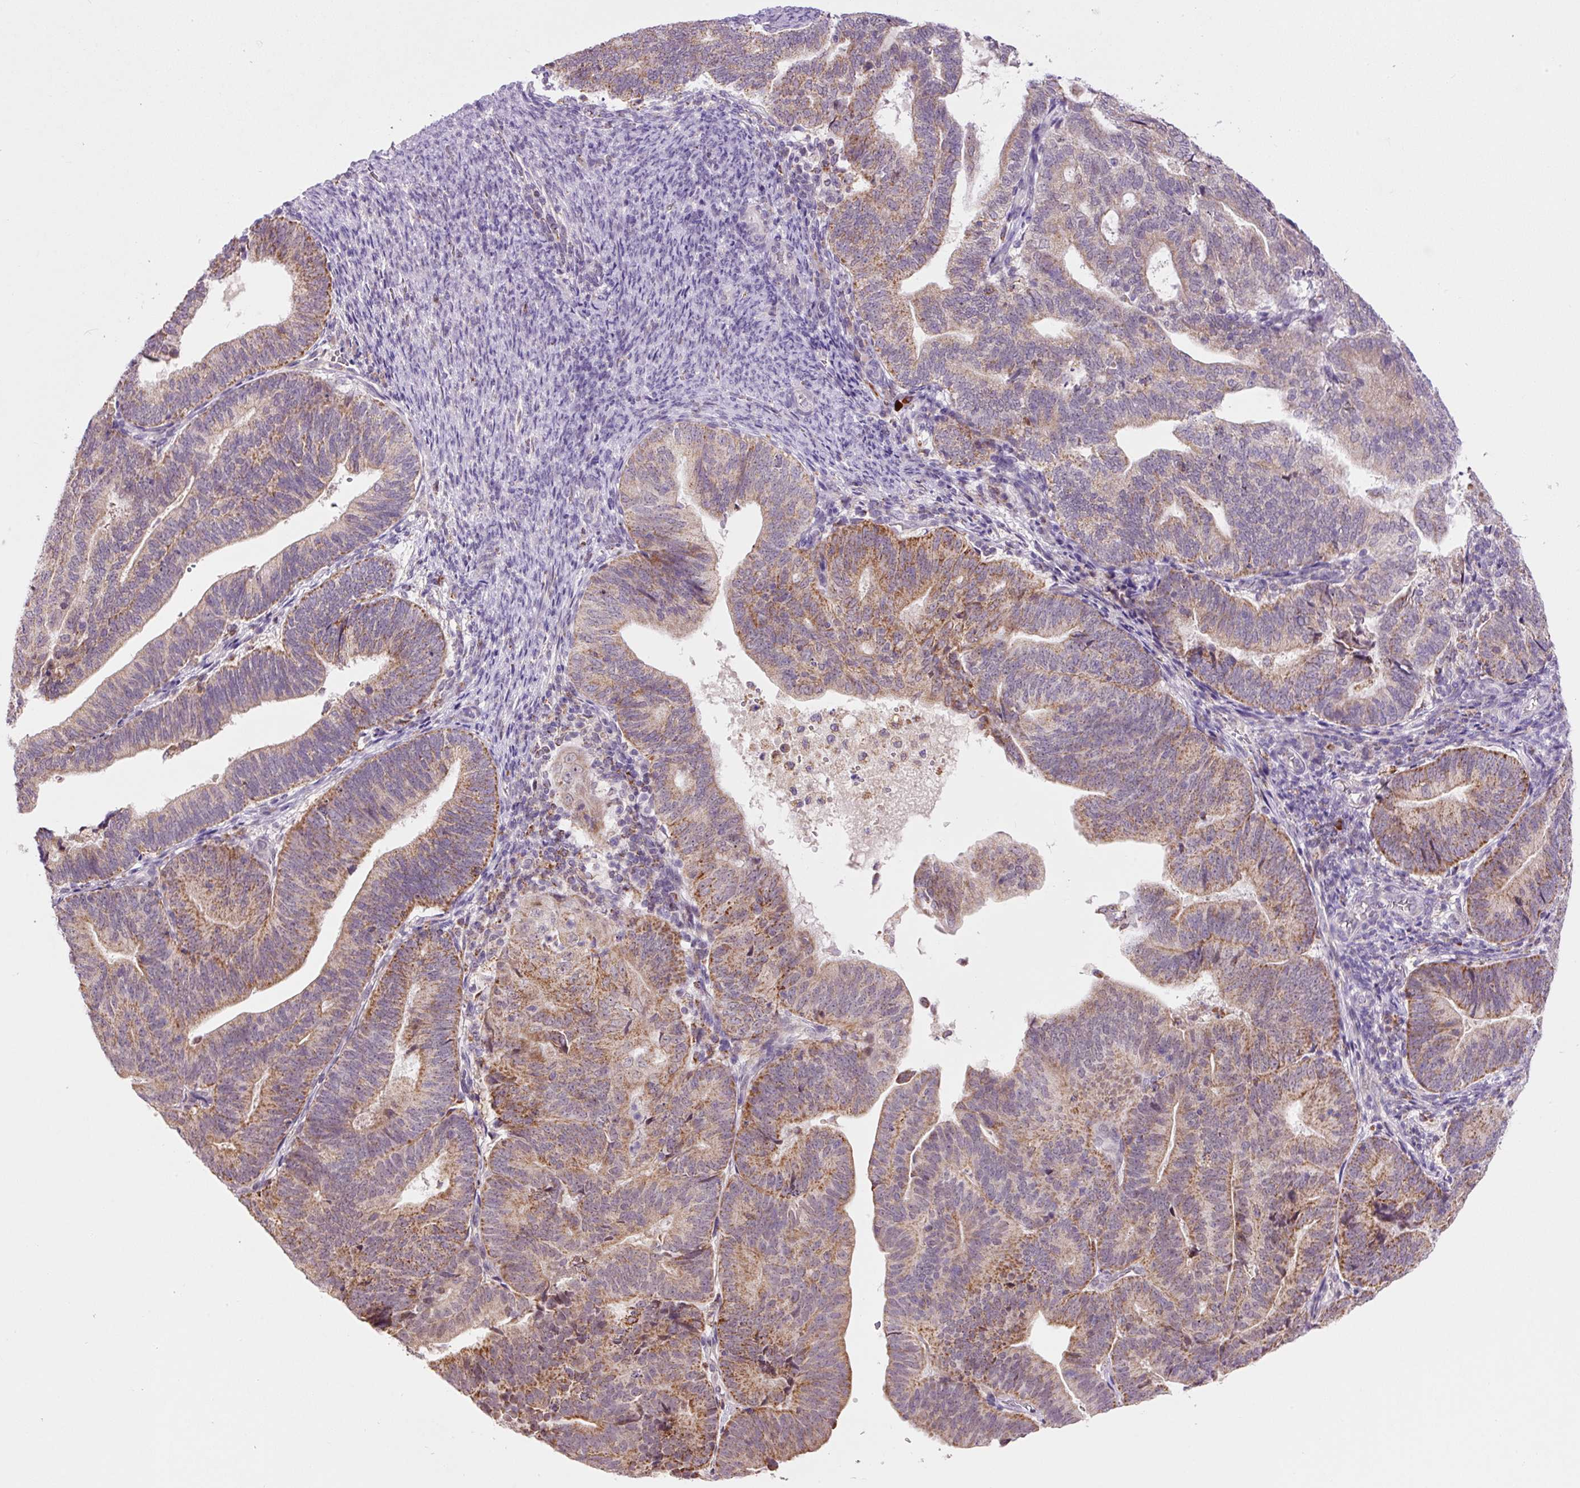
{"staining": {"intensity": "moderate", "quantity": "25%-75%", "location": "cytoplasmic/membranous"}, "tissue": "endometrial cancer", "cell_type": "Tumor cells", "image_type": "cancer", "snomed": [{"axis": "morphology", "description": "Adenocarcinoma, NOS"}, {"axis": "topography", "description": "Endometrium"}], "caption": "Human endometrial cancer (adenocarcinoma) stained with a brown dye demonstrates moderate cytoplasmic/membranous positive staining in about 25%-75% of tumor cells.", "gene": "PCK2", "patient": {"sex": "female", "age": 70}}